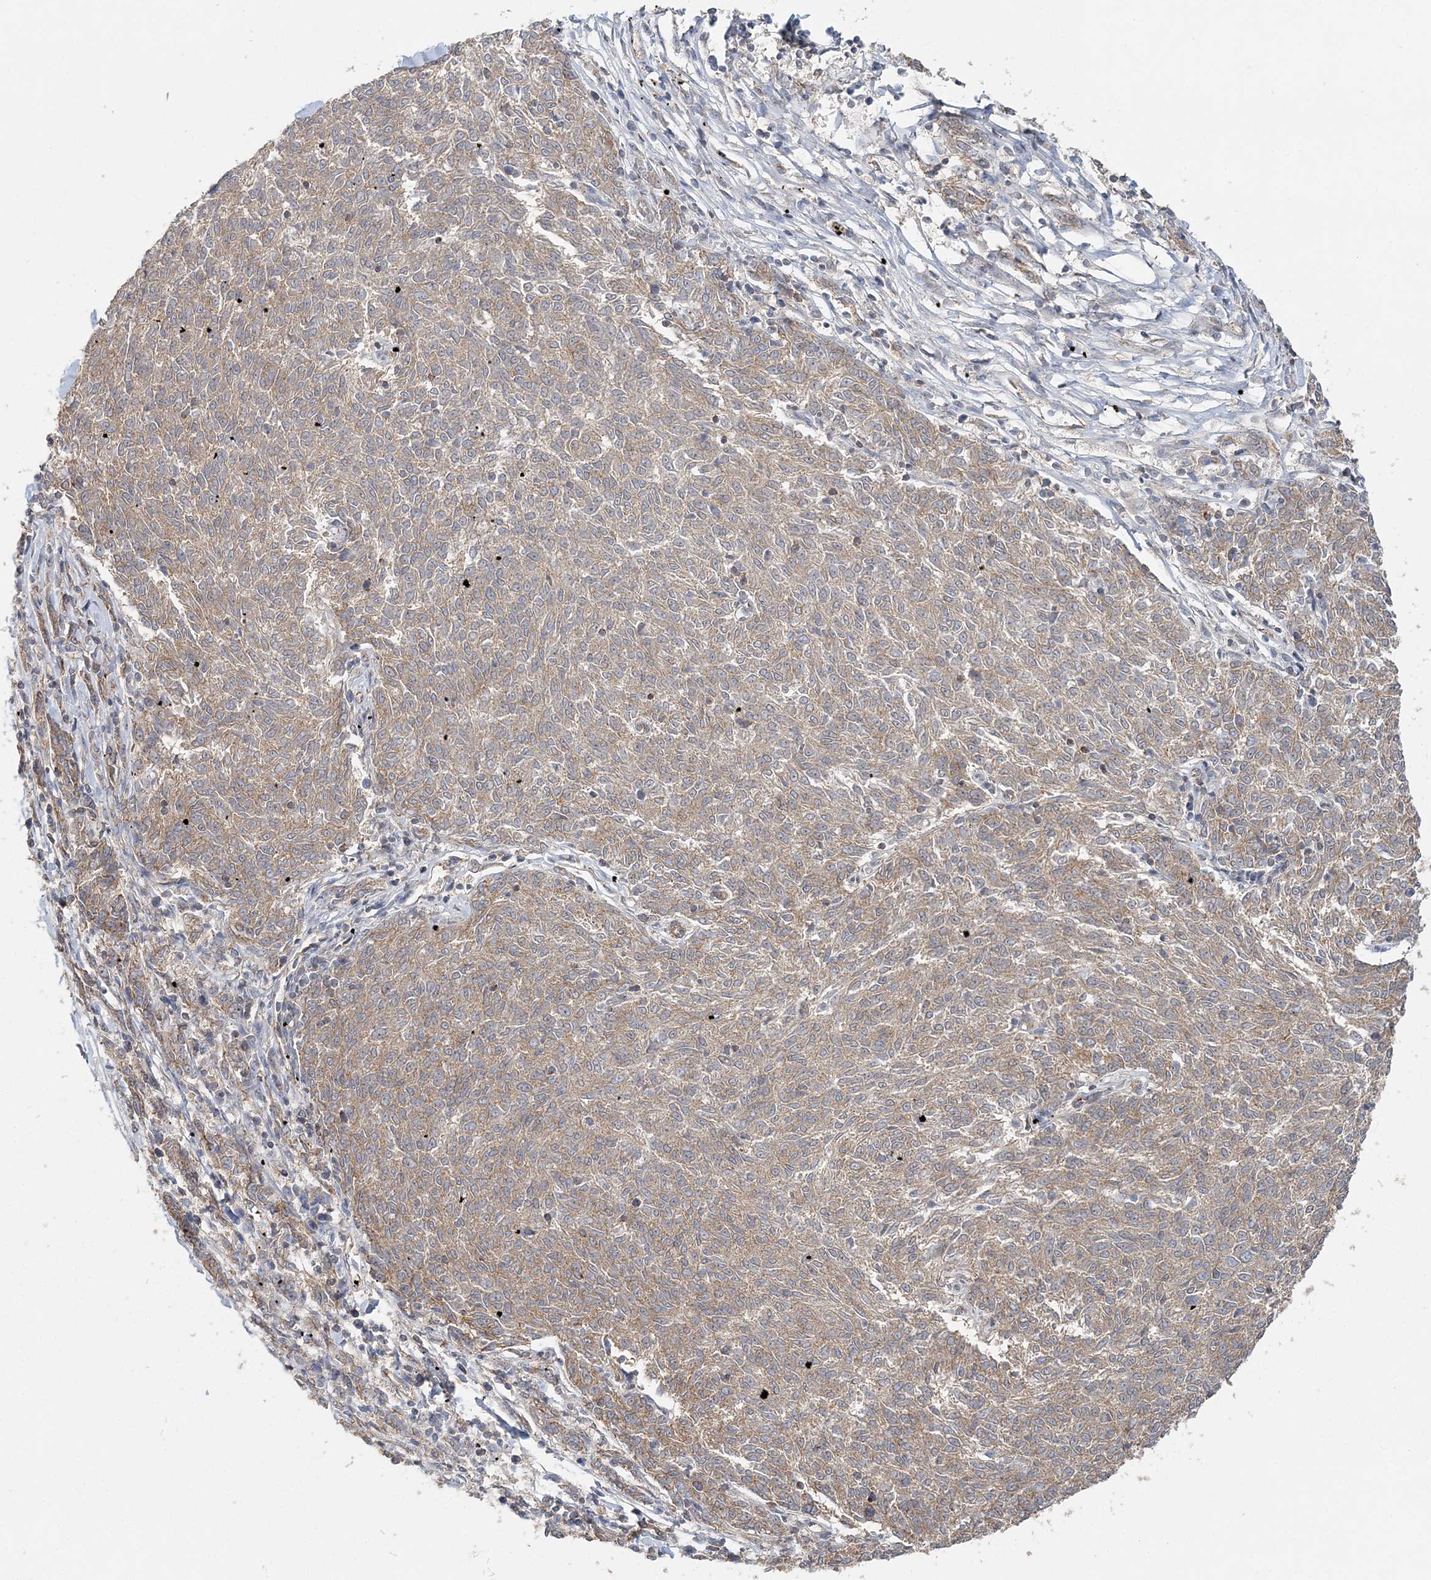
{"staining": {"intensity": "weak", "quantity": ">75%", "location": "cytoplasmic/membranous"}, "tissue": "melanoma", "cell_type": "Tumor cells", "image_type": "cancer", "snomed": [{"axis": "morphology", "description": "Malignant melanoma, NOS"}, {"axis": "topography", "description": "Skin"}], "caption": "This is a photomicrograph of immunohistochemistry staining of melanoma, which shows weak expression in the cytoplasmic/membranous of tumor cells.", "gene": "MAT2B", "patient": {"sex": "female", "age": 72}}